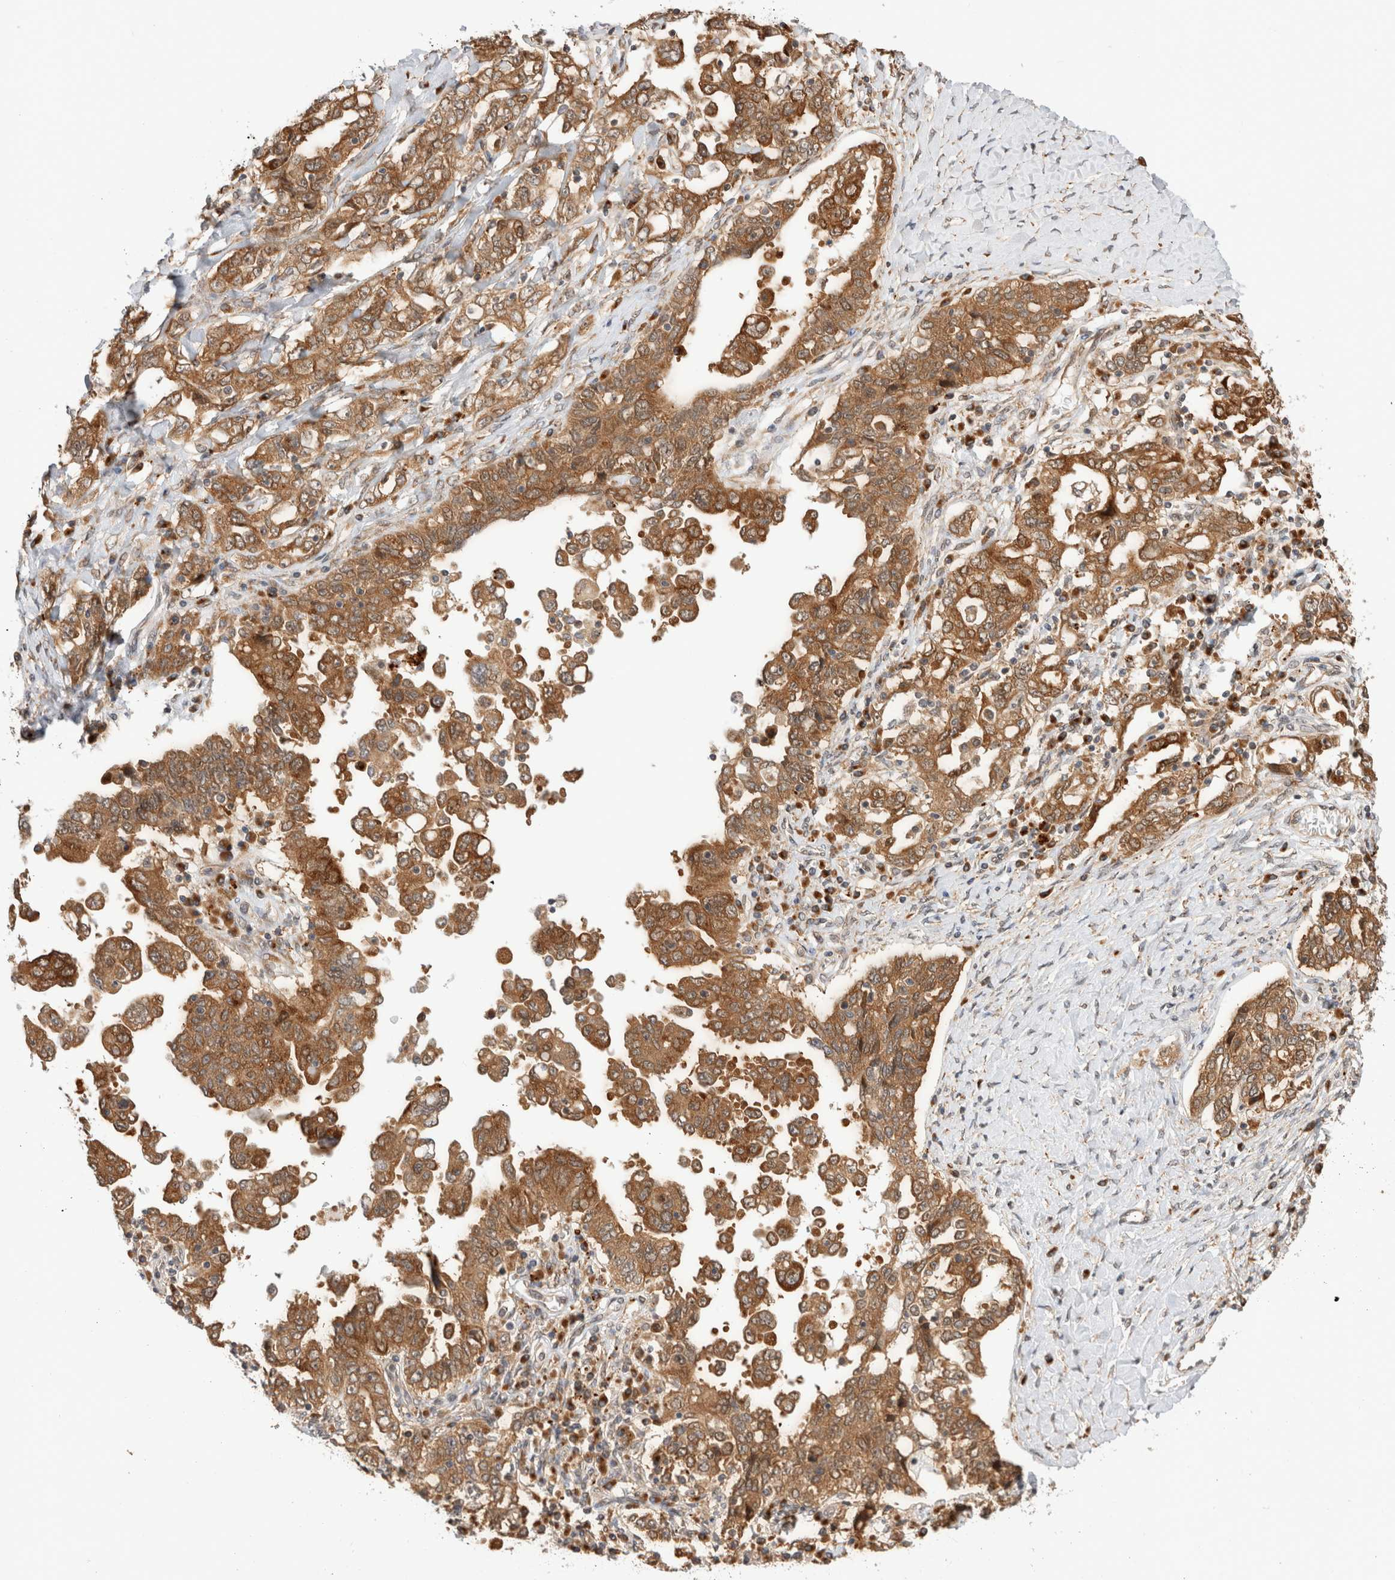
{"staining": {"intensity": "moderate", "quantity": ">75%", "location": "cytoplasmic/membranous"}, "tissue": "ovarian cancer", "cell_type": "Tumor cells", "image_type": "cancer", "snomed": [{"axis": "morphology", "description": "Carcinoma, endometroid"}, {"axis": "topography", "description": "Ovary"}], "caption": "Ovarian endometroid carcinoma stained for a protein displays moderate cytoplasmic/membranous positivity in tumor cells.", "gene": "ACTL9", "patient": {"sex": "female", "age": 62}}